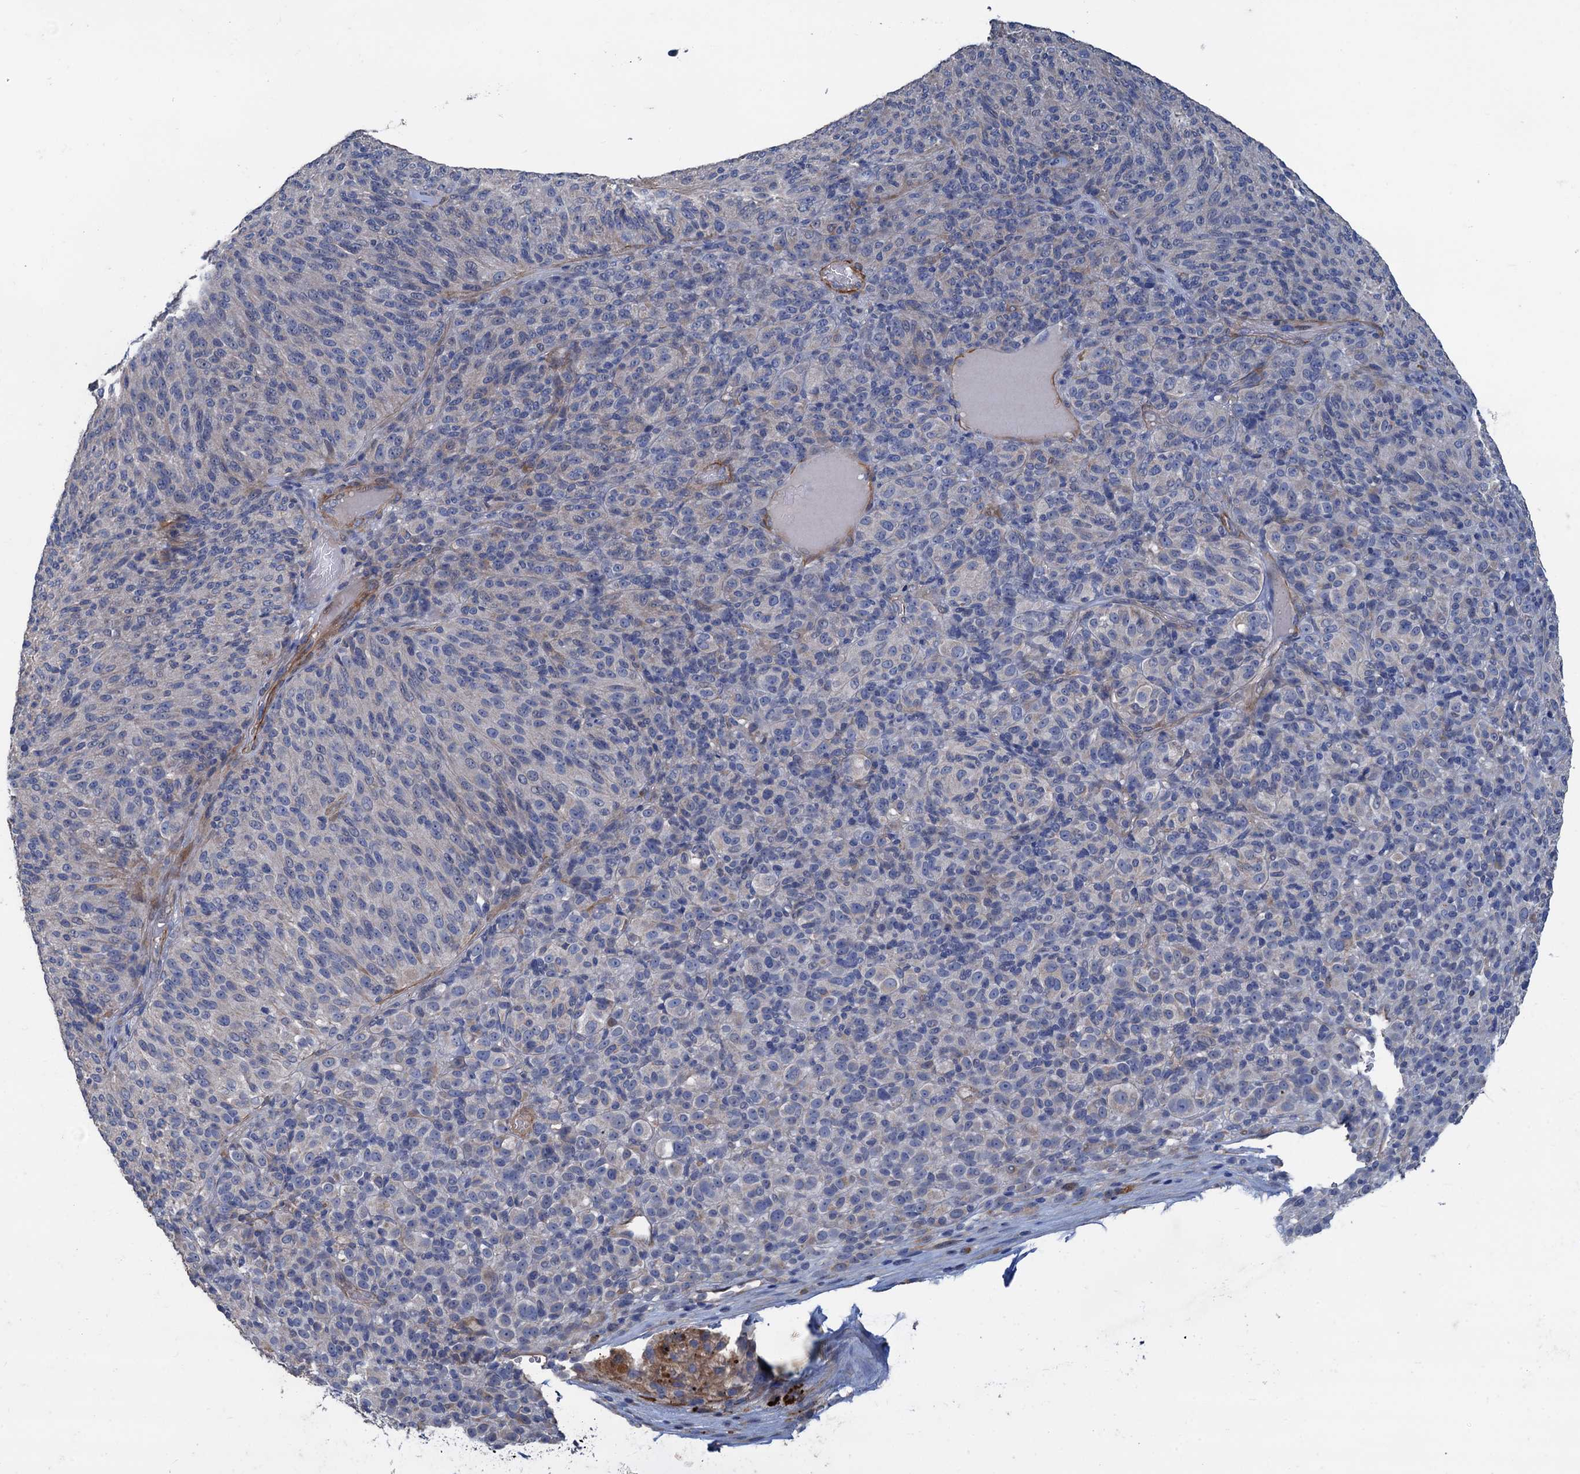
{"staining": {"intensity": "negative", "quantity": "none", "location": "none"}, "tissue": "melanoma", "cell_type": "Tumor cells", "image_type": "cancer", "snomed": [{"axis": "morphology", "description": "Malignant melanoma, Metastatic site"}, {"axis": "topography", "description": "Brain"}], "caption": "Tumor cells are negative for protein expression in human malignant melanoma (metastatic site). (DAB immunohistochemistry (IHC) visualized using brightfield microscopy, high magnification).", "gene": "SMCO3", "patient": {"sex": "female", "age": 56}}